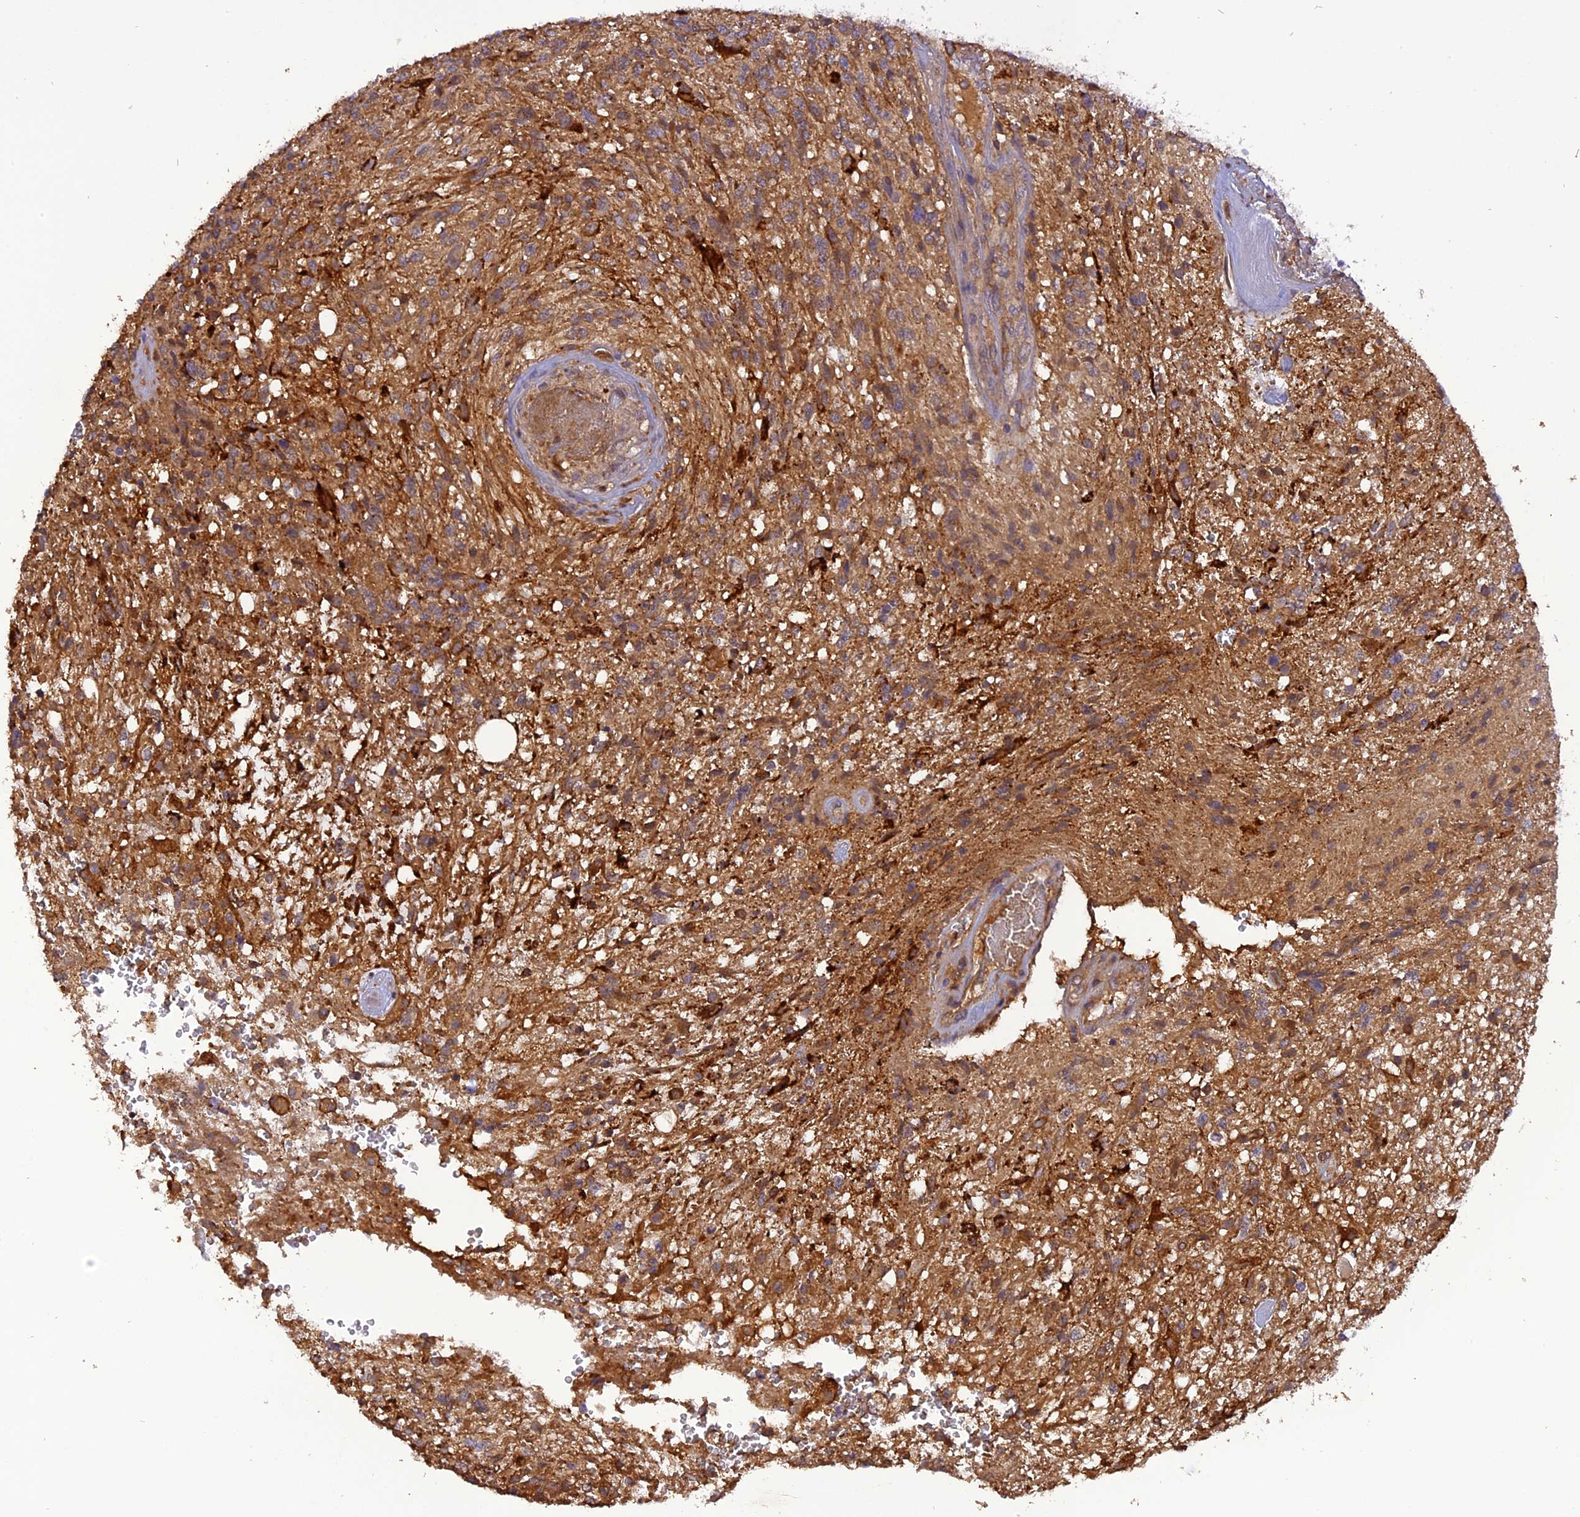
{"staining": {"intensity": "moderate", "quantity": ">75%", "location": "cytoplasmic/membranous"}, "tissue": "glioma", "cell_type": "Tumor cells", "image_type": "cancer", "snomed": [{"axis": "morphology", "description": "Glioma, malignant, High grade"}, {"axis": "topography", "description": "Brain"}], "caption": "Immunohistochemical staining of human malignant glioma (high-grade) demonstrates medium levels of moderate cytoplasmic/membranous protein positivity in about >75% of tumor cells. (IHC, brightfield microscopy, high magnification).", "gene": "STOML1", "patient": {"sex": "male", "age": 56}}